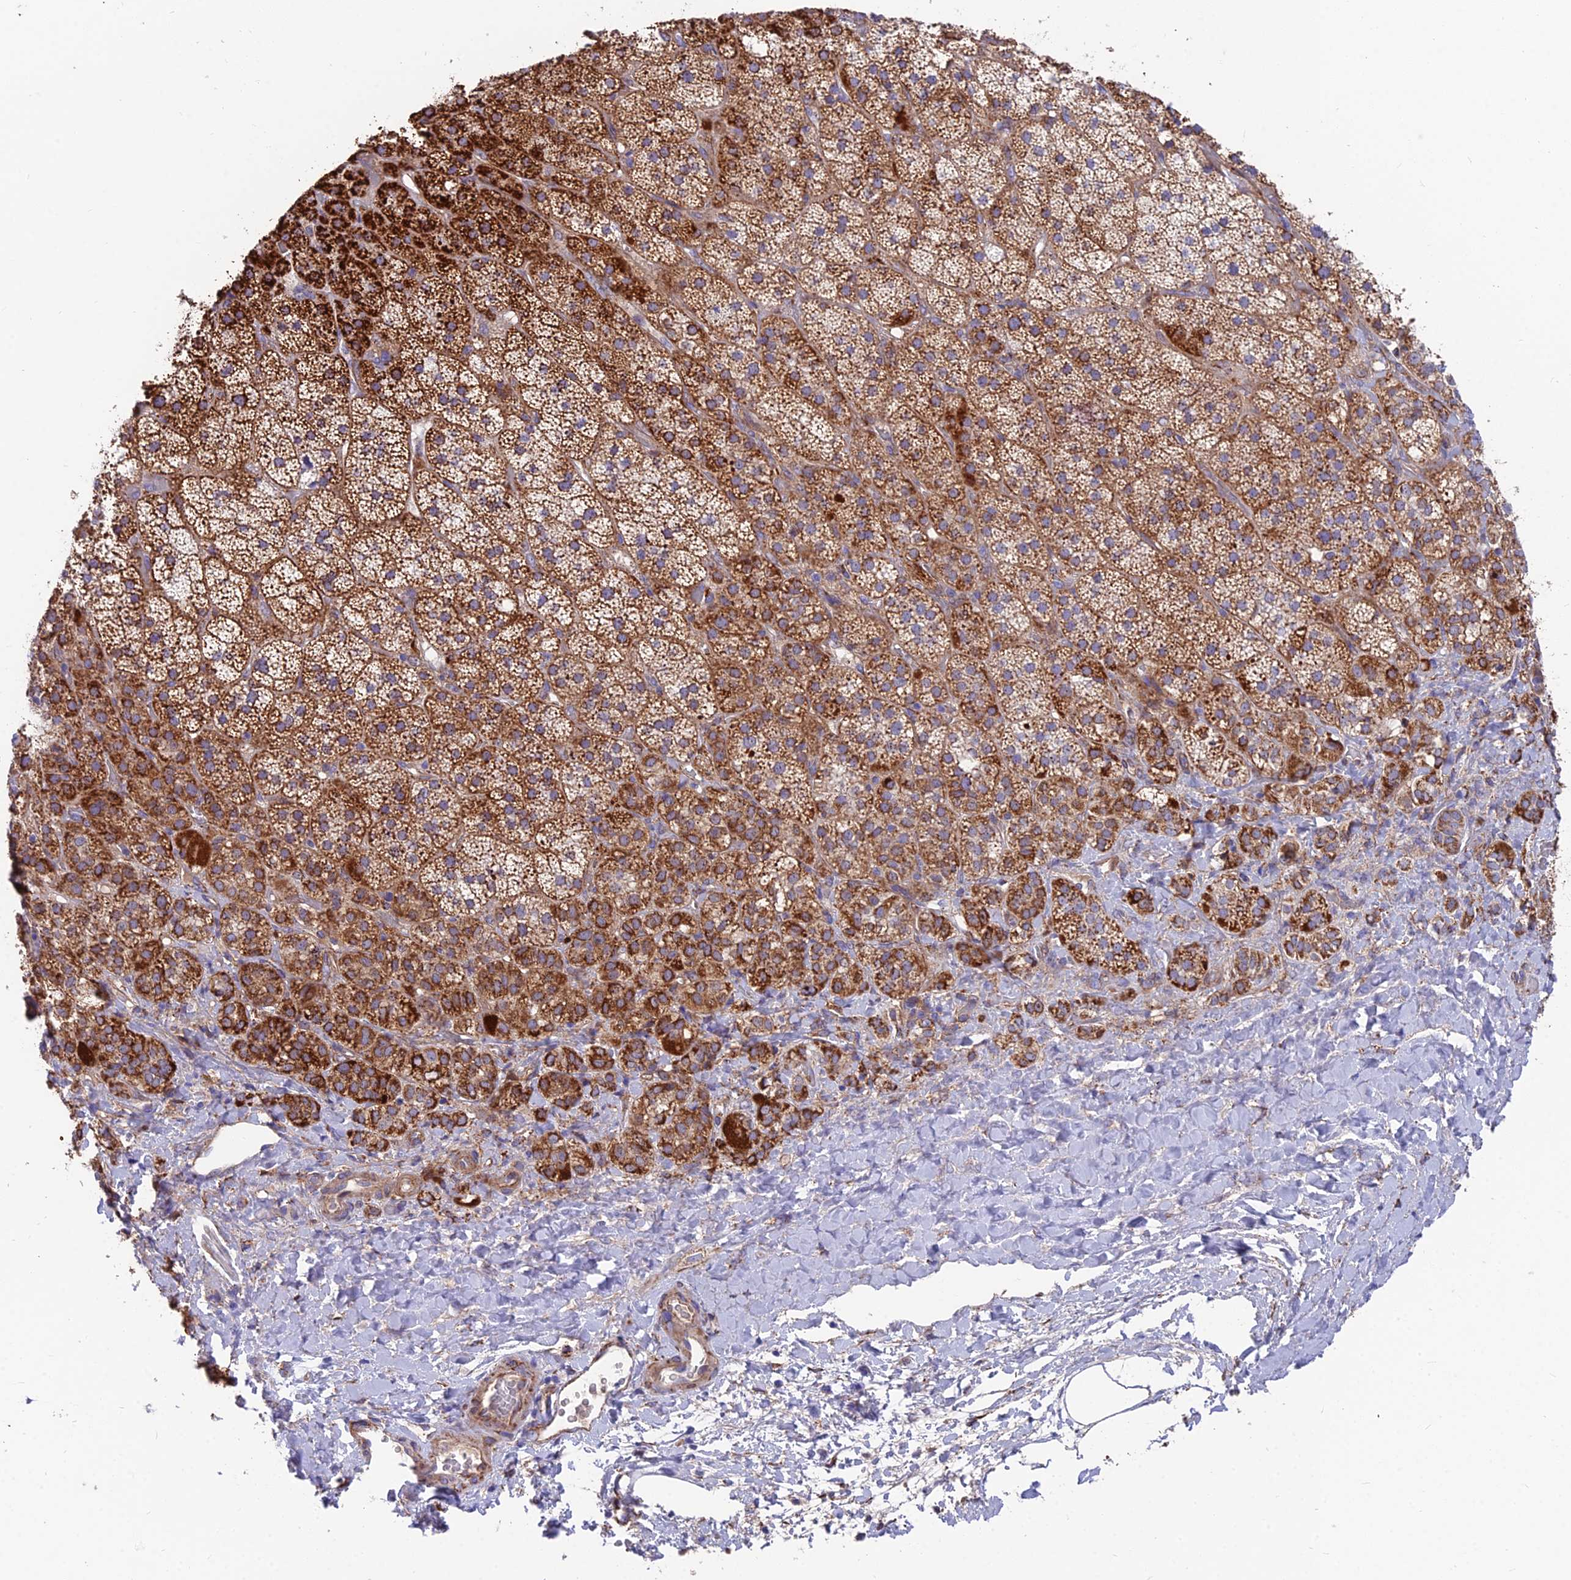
{"staining": {"intensity": "strong", "quantity": ">75%", "location": "cytoplasmic/membranous"}, "tissue": "adrenal gland", "cell_type": "Glandular cells", "image_type": "normal", "snomed": [{"axis": "morphology", "description": "Normal tissue, NOS"}, {"axis": "topography", "description": "Adrenal gland"}], "caption": "Glandular cells display high levels of strong cytoplasmic/membranous positivity in approximately >75% of cells in benign adrenal gland. (Brightfield microscopy of DAB IHC at high magnification).", "gene": "TIGD6", "patient": {"sex": "male", "age": 57}}